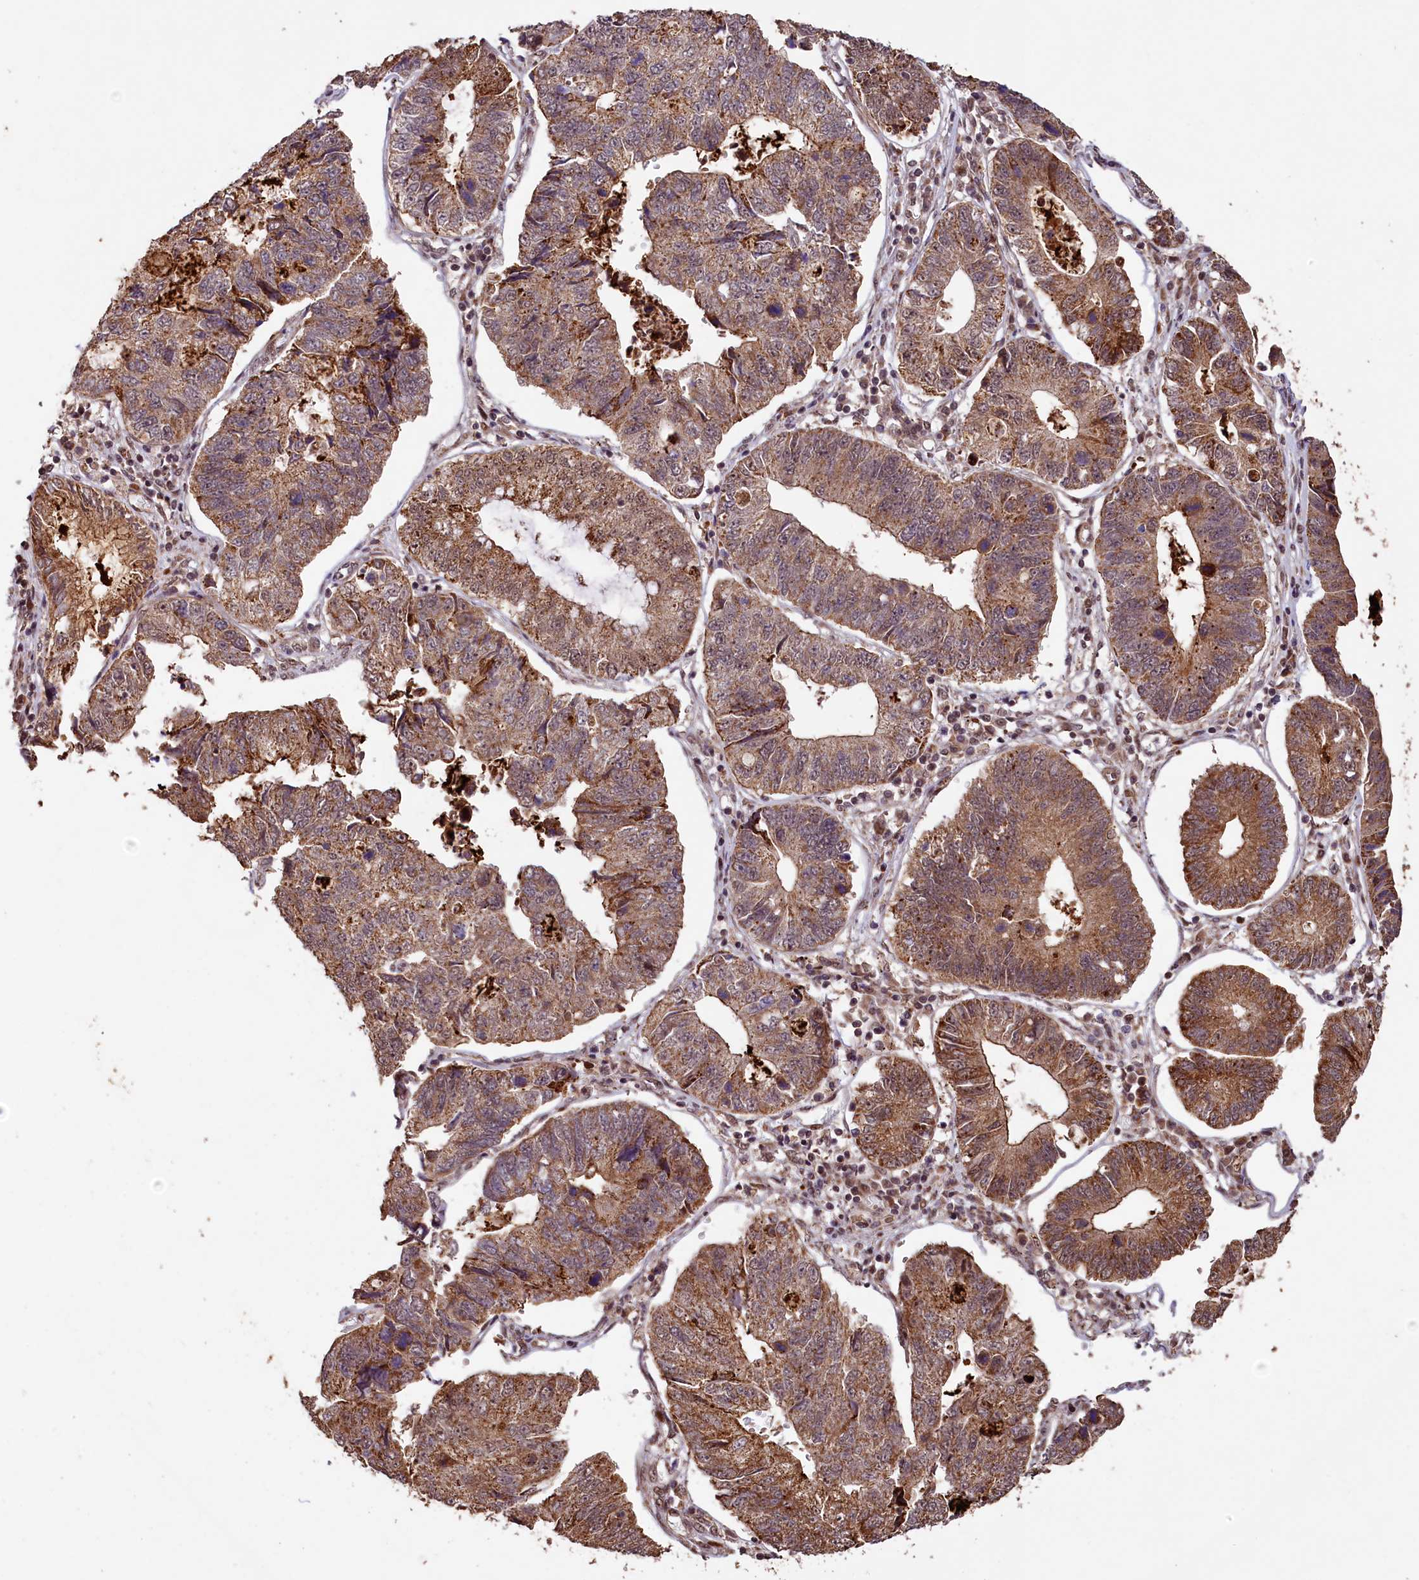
{"staining": {"intensity": "moderate", "quantity": ">75%", "location": "cytoplasmic/membranous"}, "tissue": "stomach cancer", "cell_type": "Tumor cells", "image_type": "cancer", "snomed": [{"axis": "morphology", "description": "Adenocarcinoma, NOS"}, {"axis": "topography", "description": "Stomach"}], "caption": "A medium amount of moderate cytoplasmic/membranous expression is present in approximately >75% of tumor cells in stomach cancer tissue.", "gene": "SHPRH", "patient": {"sex": "male", "age": 59}}